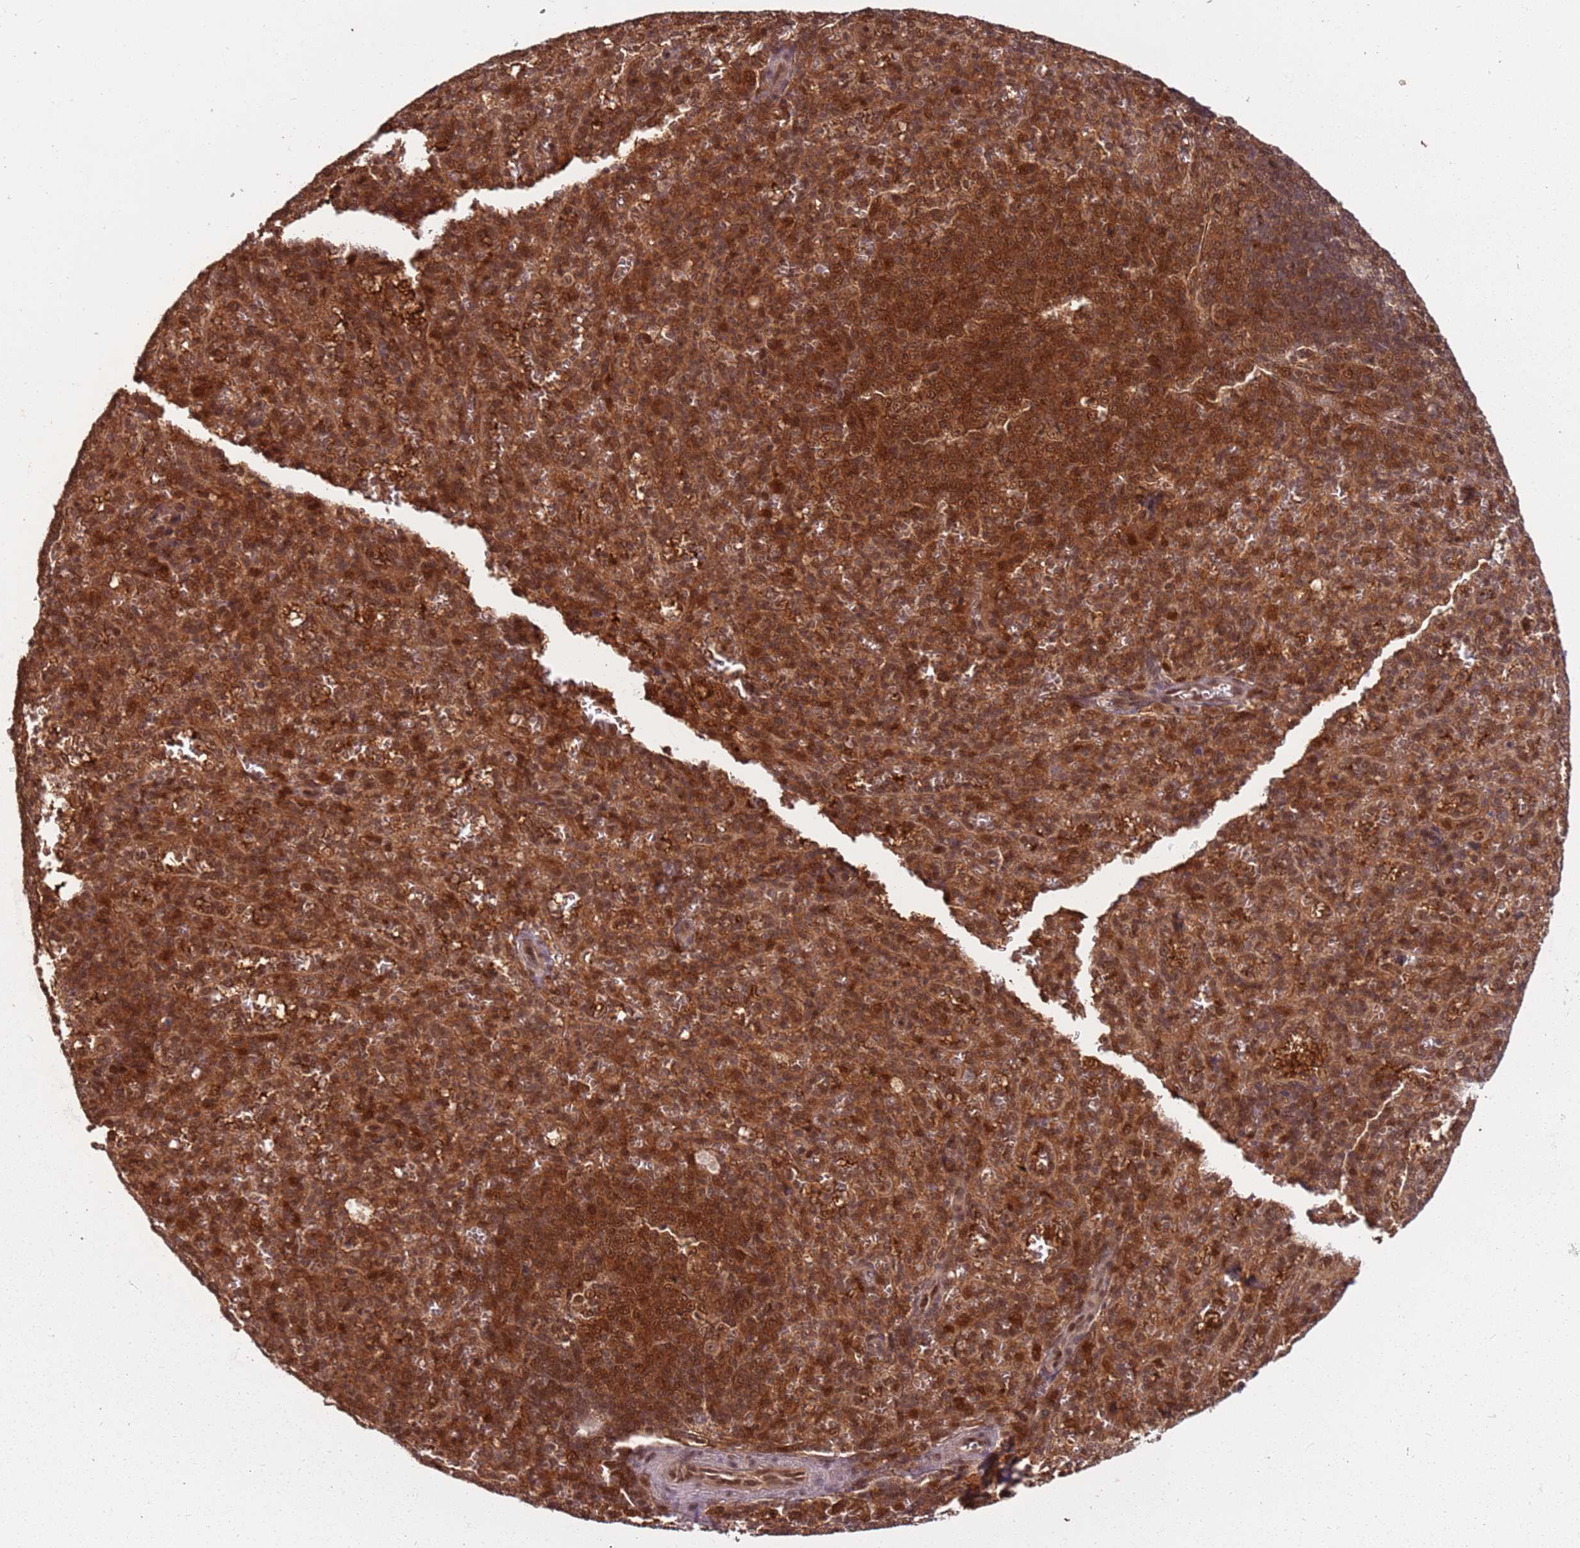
{"staining": {"intensity": "strong", "quantity": "25%-75%", "location": "cytoplasmic/membranous,nuclear"}, "tissue": "spleen", "cell_type": "Cells in red pulp", "image_type": "normal", "snomed": [{"axis": "morphology", "description": "Normal tissue, NOS"}, {"axis": "topography", "description": "Spleen"}], "caption": "High-magnification brightfield microscopy of unremarkable spleen stained with DAB (3,3'-diaminobenzidine) (brown) and counterstained with hematoxylin (blue). cells in red pulp exhibit strong cytoplasmic/membranous,nuclear expression is present in about25%-75% of cells. Immunohistochemistry (ihc) stains the protein of interest in brown and the nuclei are stained blue.", "gene": "PGLS", "patient": {"sex": "female", "age": 21}}